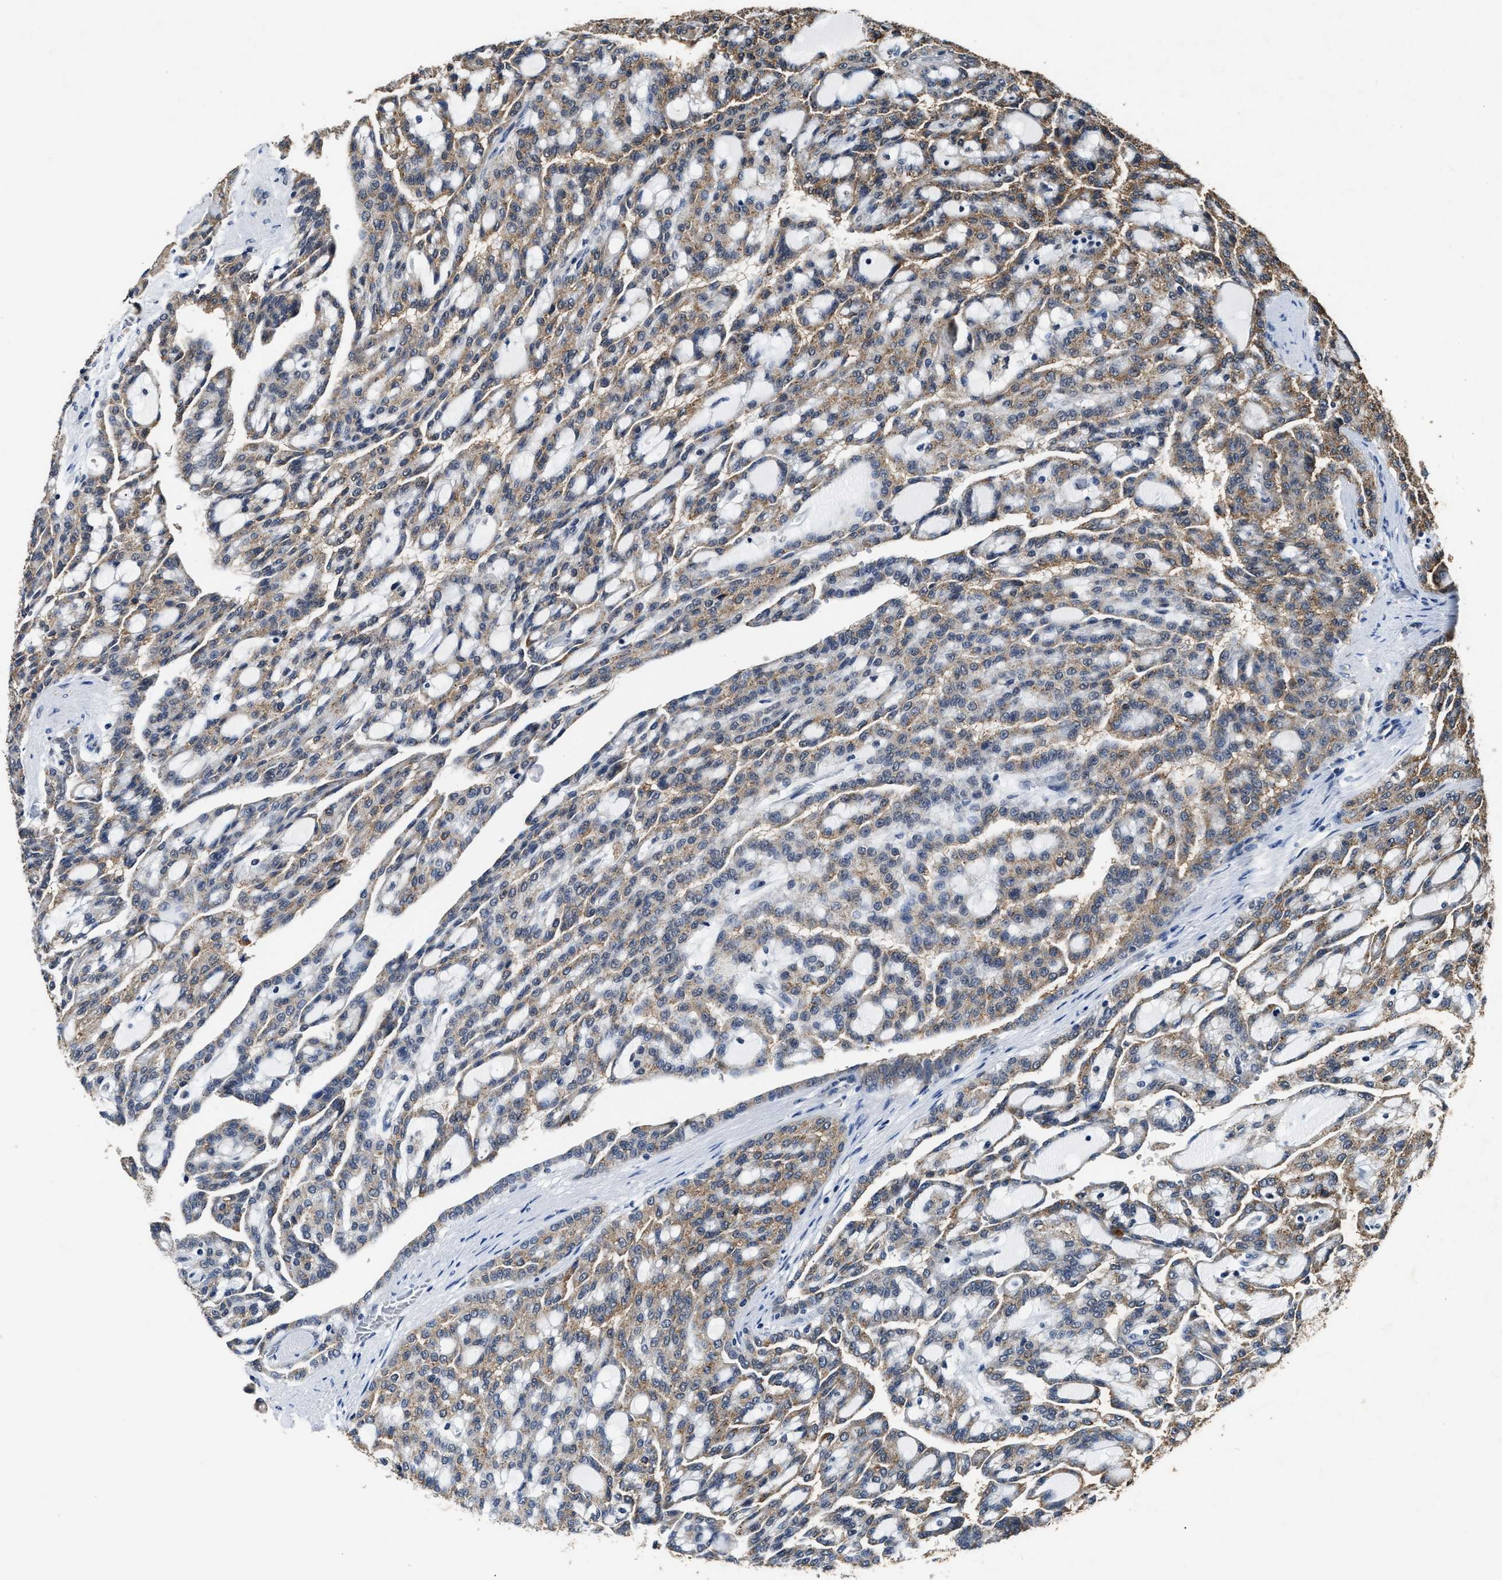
{"staining": {"intensity": "moderate", "quantity": ">75%", "location": "cytoplasmic/membranous"}, "tissue": "renal cancer", "cell_type": "Tumor cells", "image_type": "cancer", "snomed": [{"axis": "morphology", "description": "Adenocarcinoma, NOS"}, {"axis": "topography", "description": "Kidney"}], "caption": "Renal cancer (adenocarcinoma) stained with immunohistochemistry (IHC) displays moderate cytoplasmic/membranous expression in approximately >75% of tumor cells.", "gene": "ACOX1", "patient": {"sex": "male", "age": 63}}